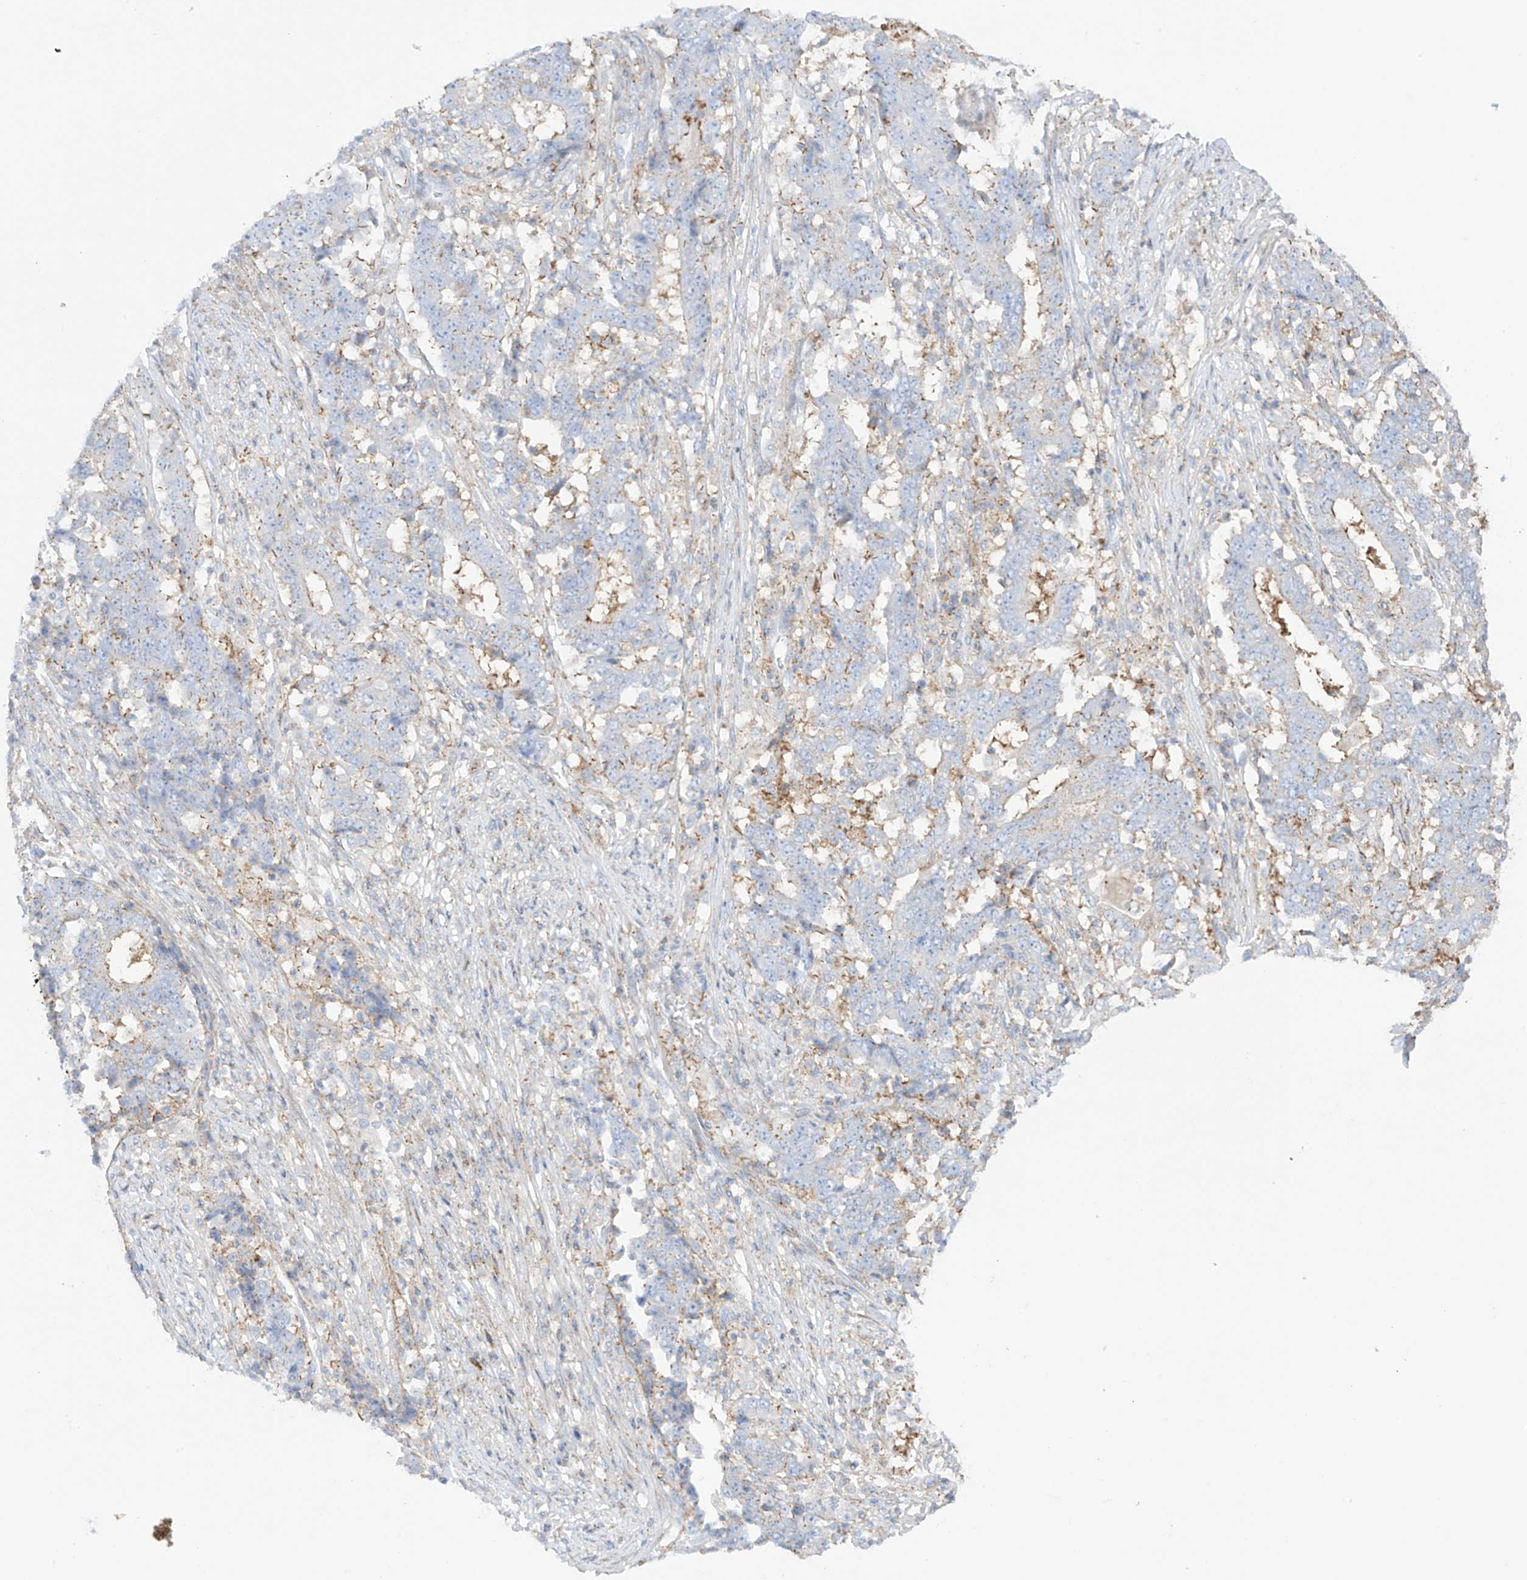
{"staining": {"intensity": "moderate", "quantity": "<25%", "location": "cytoplasmic/membranous"}, "tissue": "stomach cancer", "cell_type": "Tumor cells", "image_type": "cancer", "snomed": [{"axis": "morphology", "description": "Adenocarcinoma, NOS"}, {"axis": "topography", "description": "Stomach"}], "caption": "Protein analysis of stomach cancer tissue reveals moderate cytoplasmic/membranous staining in about <25% of tumor cells.", "gene": "XKR3", "patient": {"sex": "male", "age": 59}}